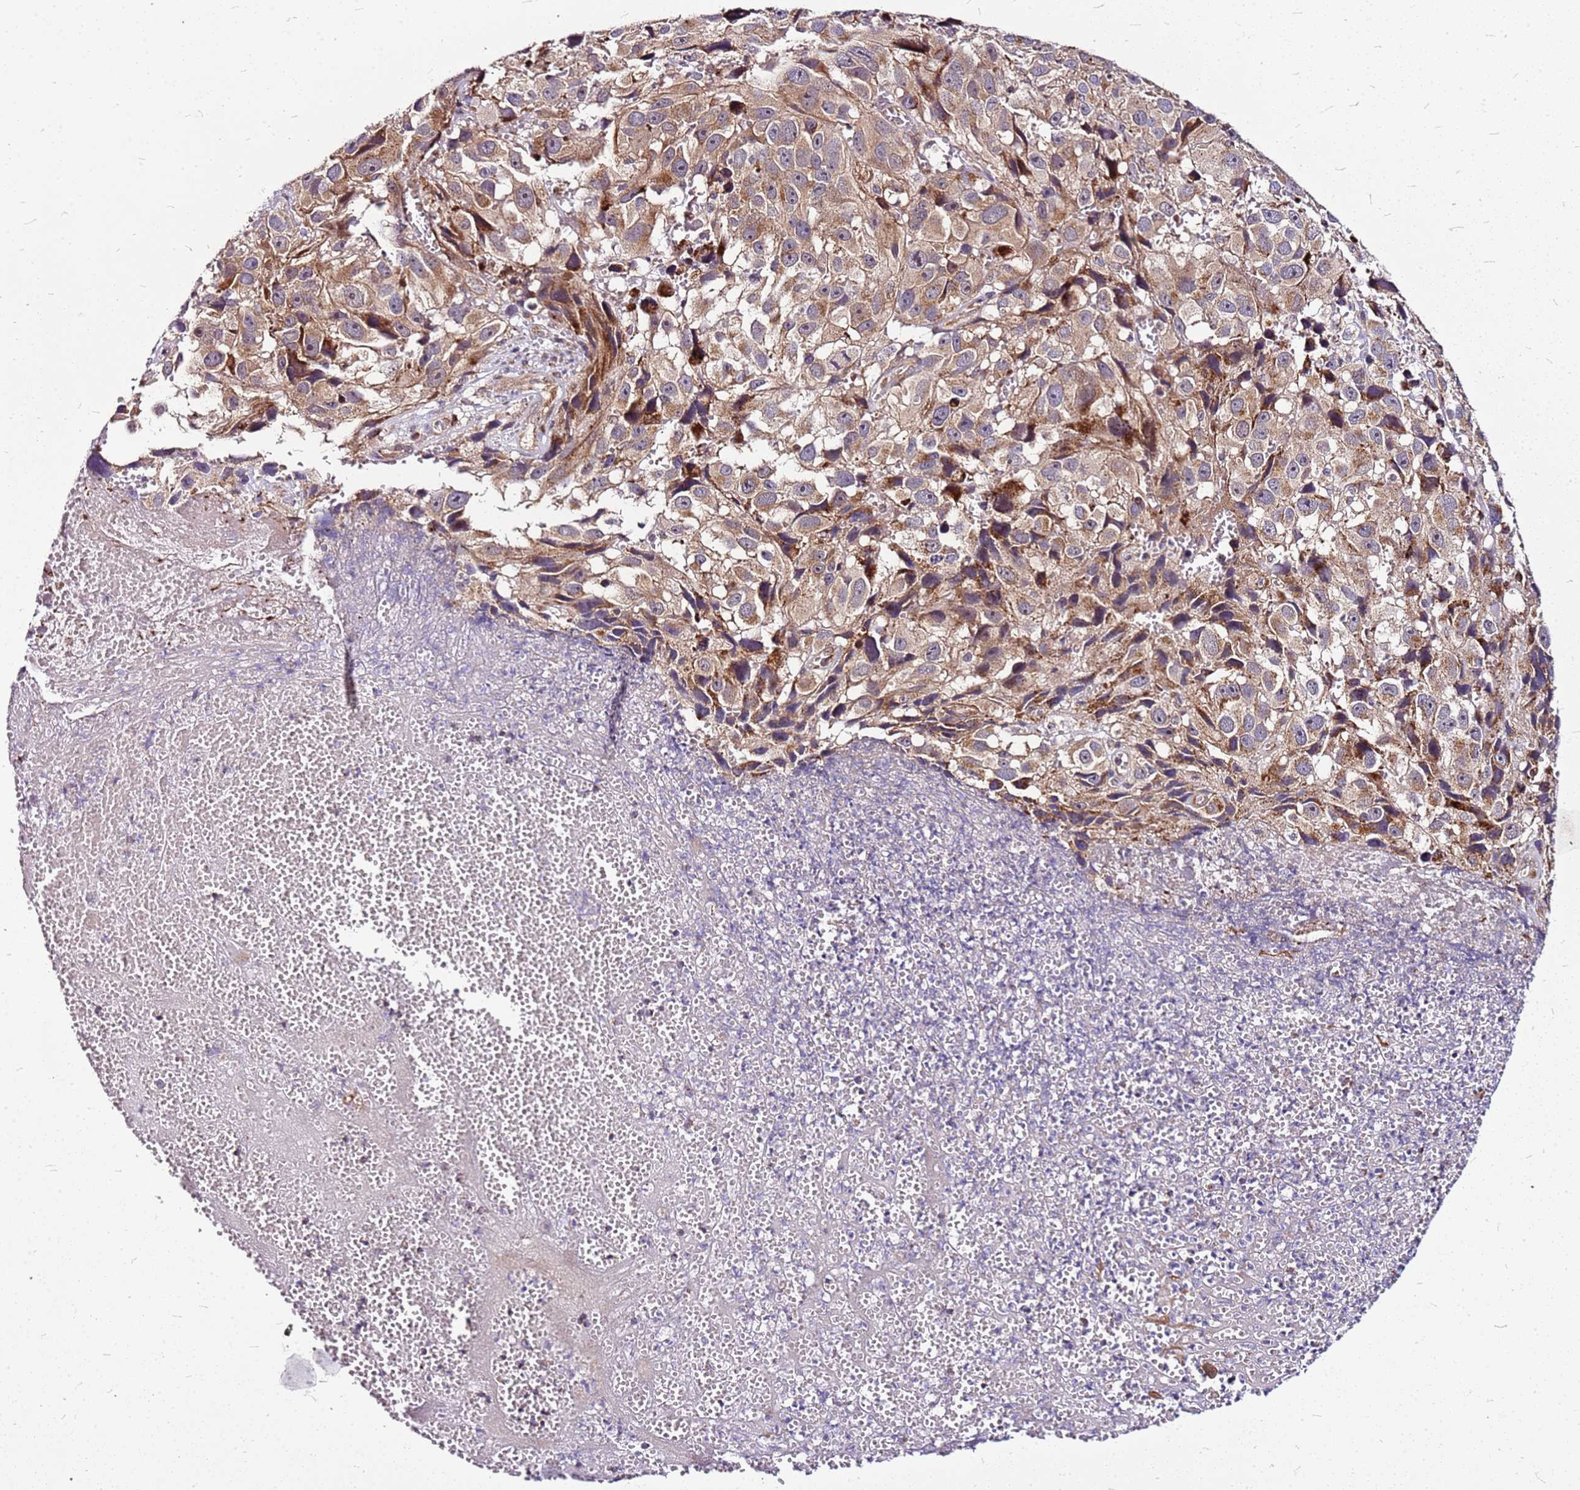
{"staining": {"intensity": "moderate", "quantity": ">75%", "location": "cytoplasmic/membranous"}, "tissue": "melanoma", "cell_type": "Tumor cells", "image_type": "cancer", "snomed": [{"axis": "morphology", "description": "Malignant melanoma, NOS"}, {"axis": "topography", "description": "Skin"}], "caption": "Melanoma stained for a protein (brown) displays moderate cytoplasmic/membranous positive expression in approximately >75% of tumor cells.", "gene": "OR51T1", "patient": {"sex": "male", "age": 84}}